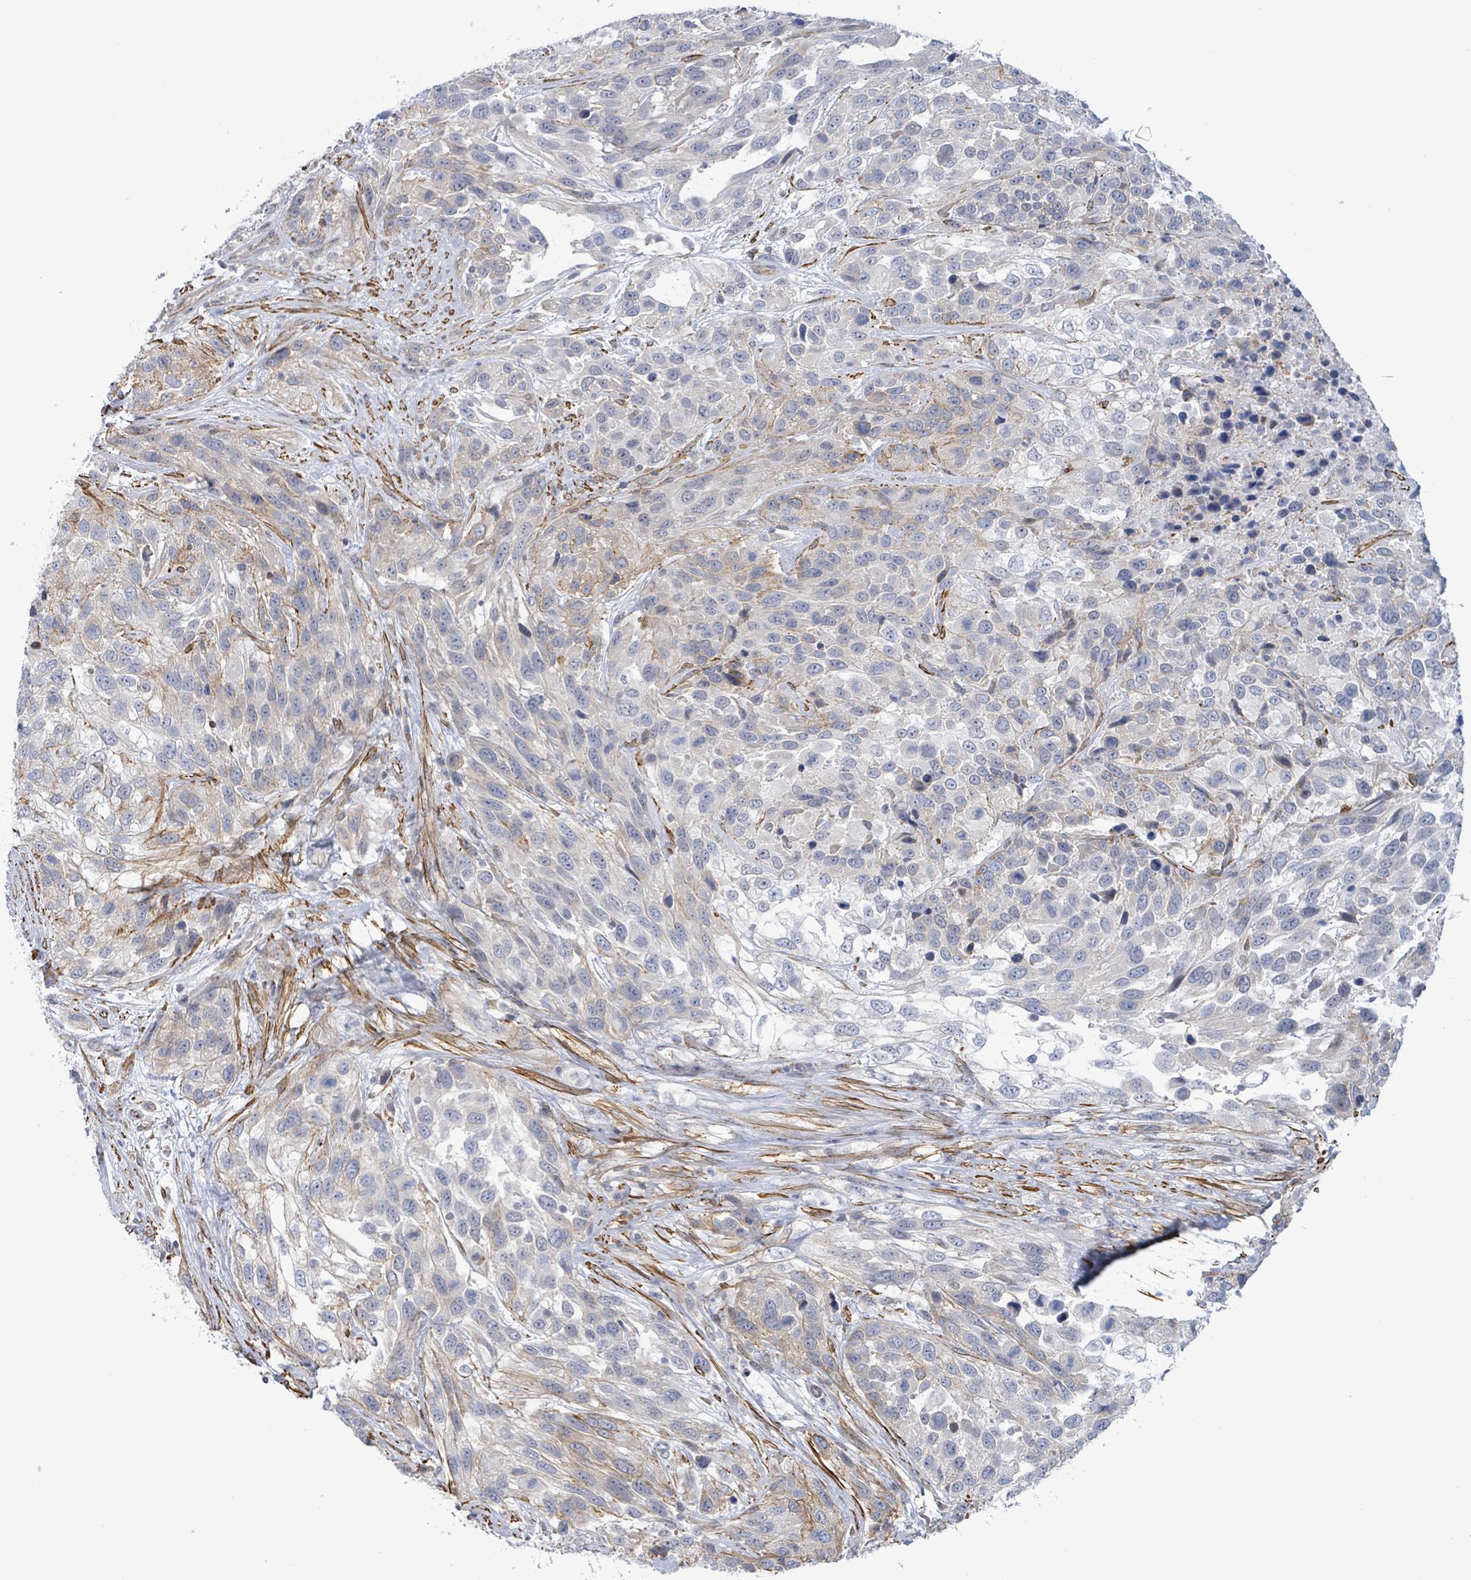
{"staining": {"intensity": "moderate", "quantity": "<25%", "location": "cytoplasmic/membranous"}, "tissue": "urothelial cancer", "cell_type": "Tumor cells", "image_type": "cancer", "snomed": [{"axis": "morphology", "description": "Urothelial carcinoma, High grade"}, {"axis": "topography", "description": "Urinary bladder"}], "caption": "Urothelial carcinoma (high-grade) was stained to show a protein in brown. There is low levels of moderate cytoplasmic/membranous positivity in about <25% of tumor cells.", "gene": "DMRTC1B", "patient": {"sex": "female", "age": 70}}